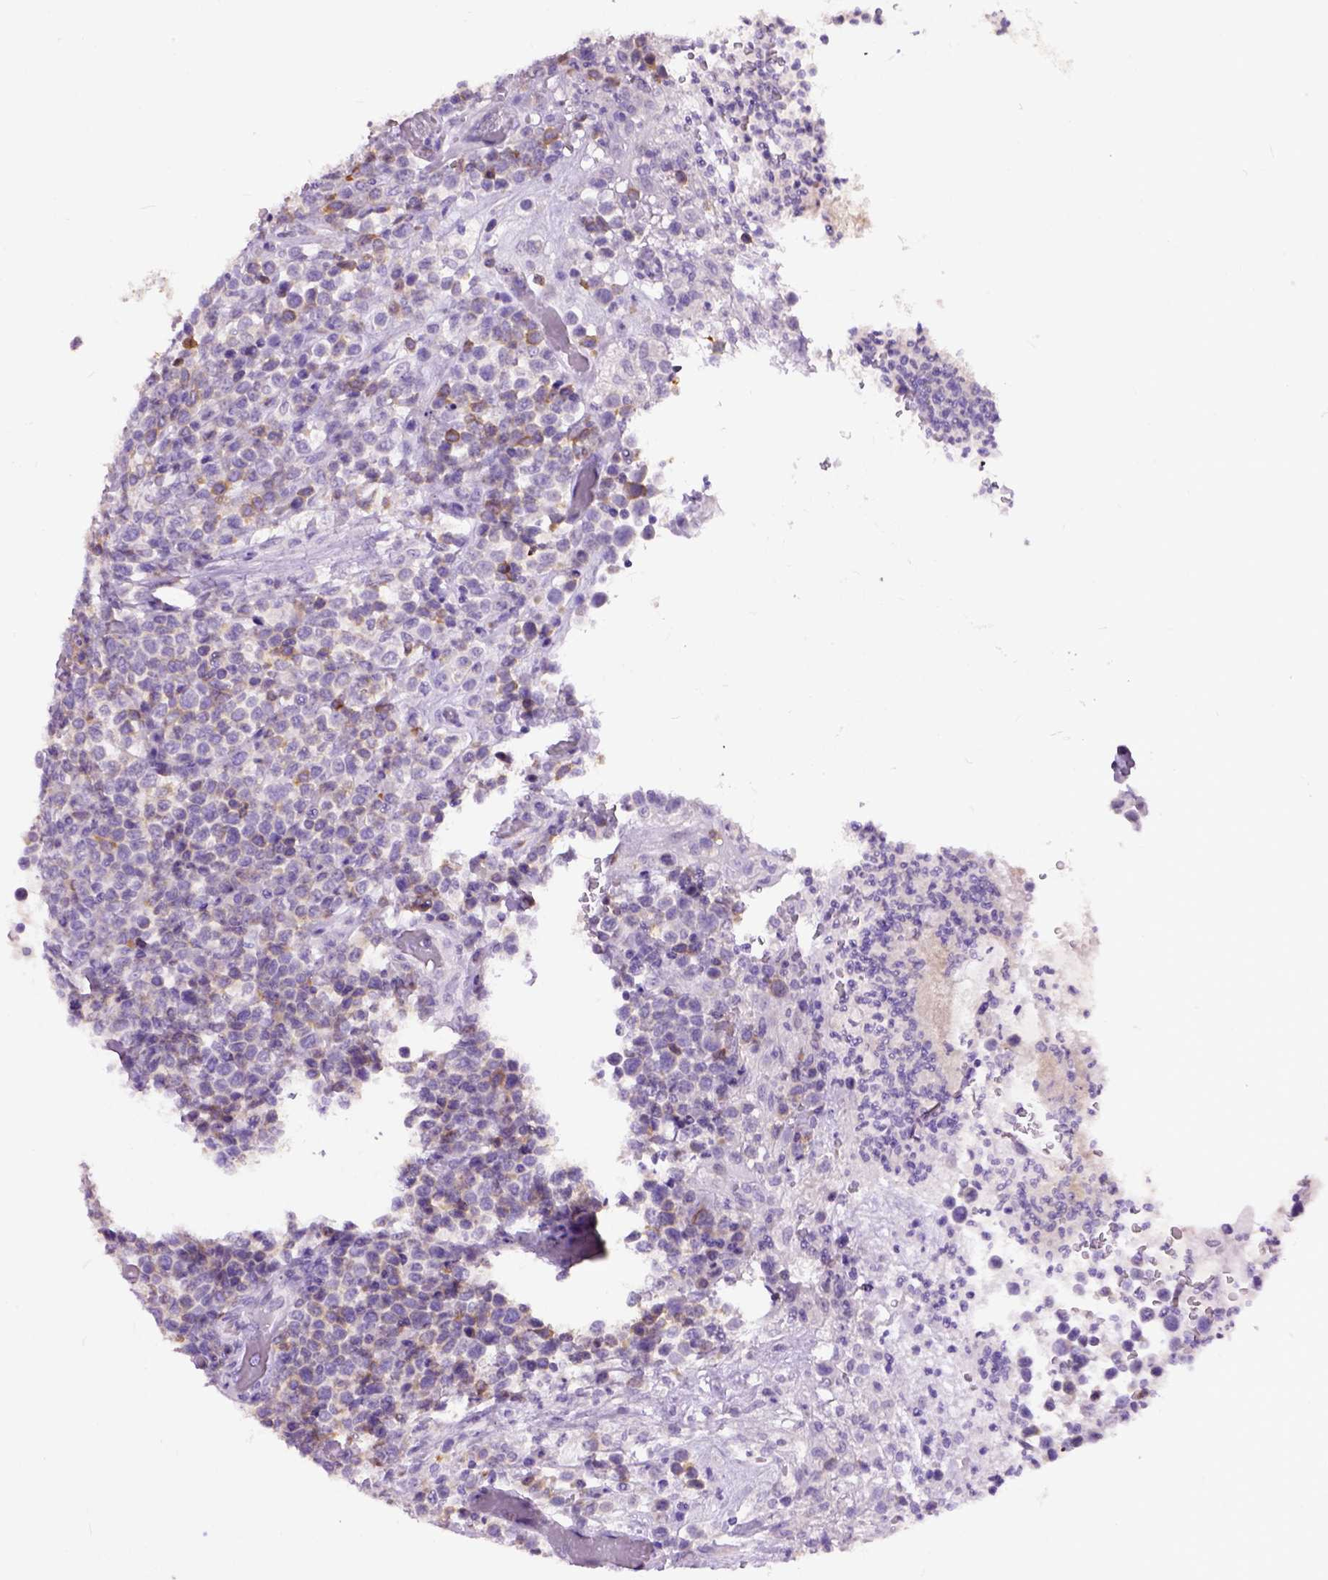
{"staining": {"intensity": "negative", "quantity": "none", "location": "none"}, "tissue": "lymphoma", "cell_type": "Tumor cells", "image_type": "cancer", "snomed": [{"axis": "morphology", "description": "Malignant lymphoma, non-Hodgkin's type, High grade"}, {"axis": "topography", "description": "Soft tissue"}], "caption": "High-grade malignant lymphoma, non-Hodgkin's type was stained to show a protein in brown. There is no significant staining in tumor cells.", "gene": "MAPT", "patient": {"sex": "female", "age": 56}}